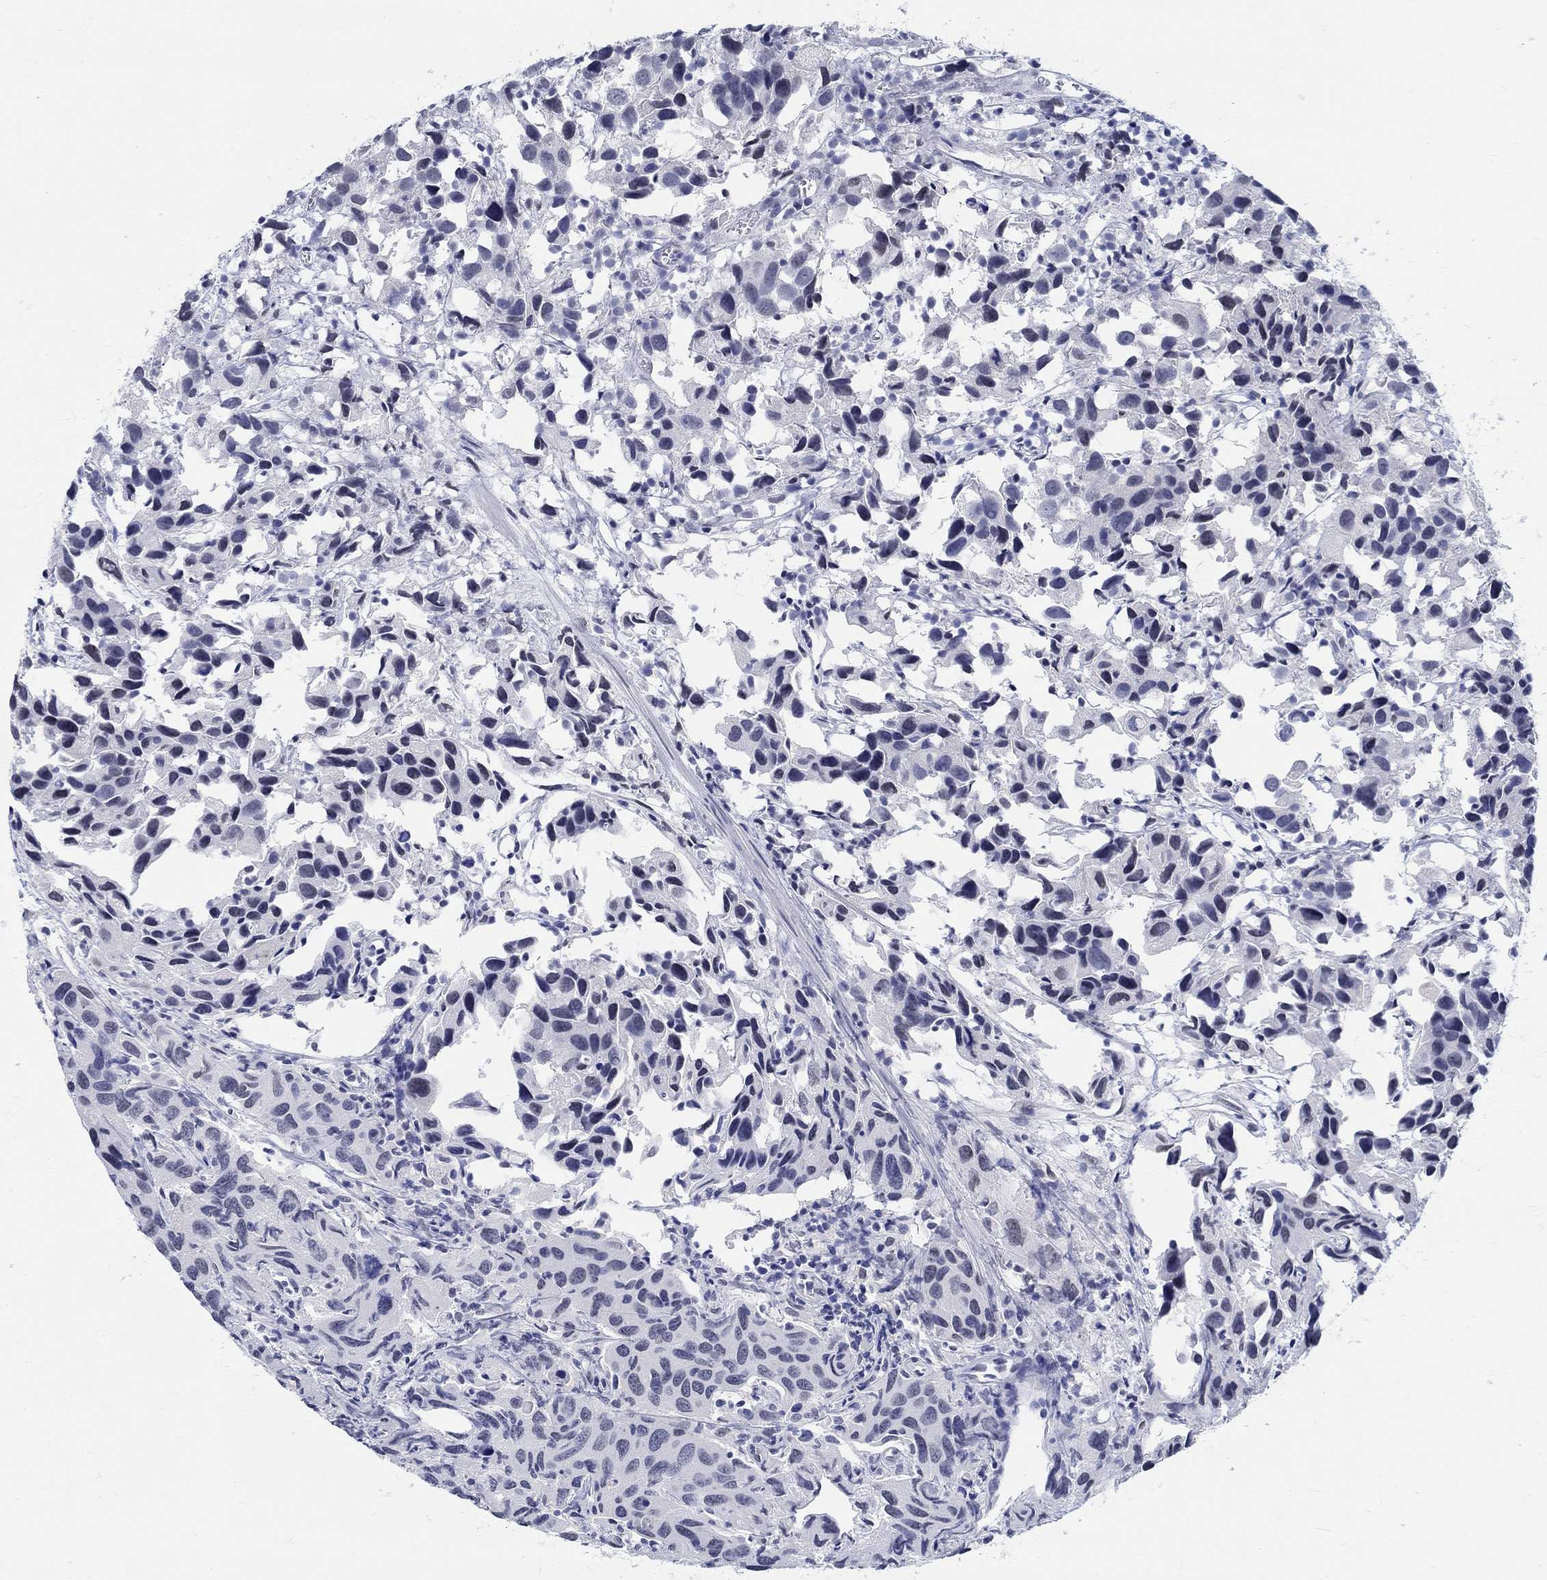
{"staining": {"intensity": "negative", "quantity": "none", "location": "none"}, "tissue": "urothelial cancer", "cell_type": "Tumor cells", "image_type": "cancer", "snomed": [{"axis": "morphology", "description": "Urothelial carcinoma, High grade"}, {"axis": "topography", "description": "Urinary bladder"}], "caption": "High power microscopy histopathology image of an immunohistochemistry (IHC) histopathology image of urothelial cancer, revealing no significant positivity in tumor cells.", "gene": "ANKS1B", "patient": {"sex": "male", "age": 79}}